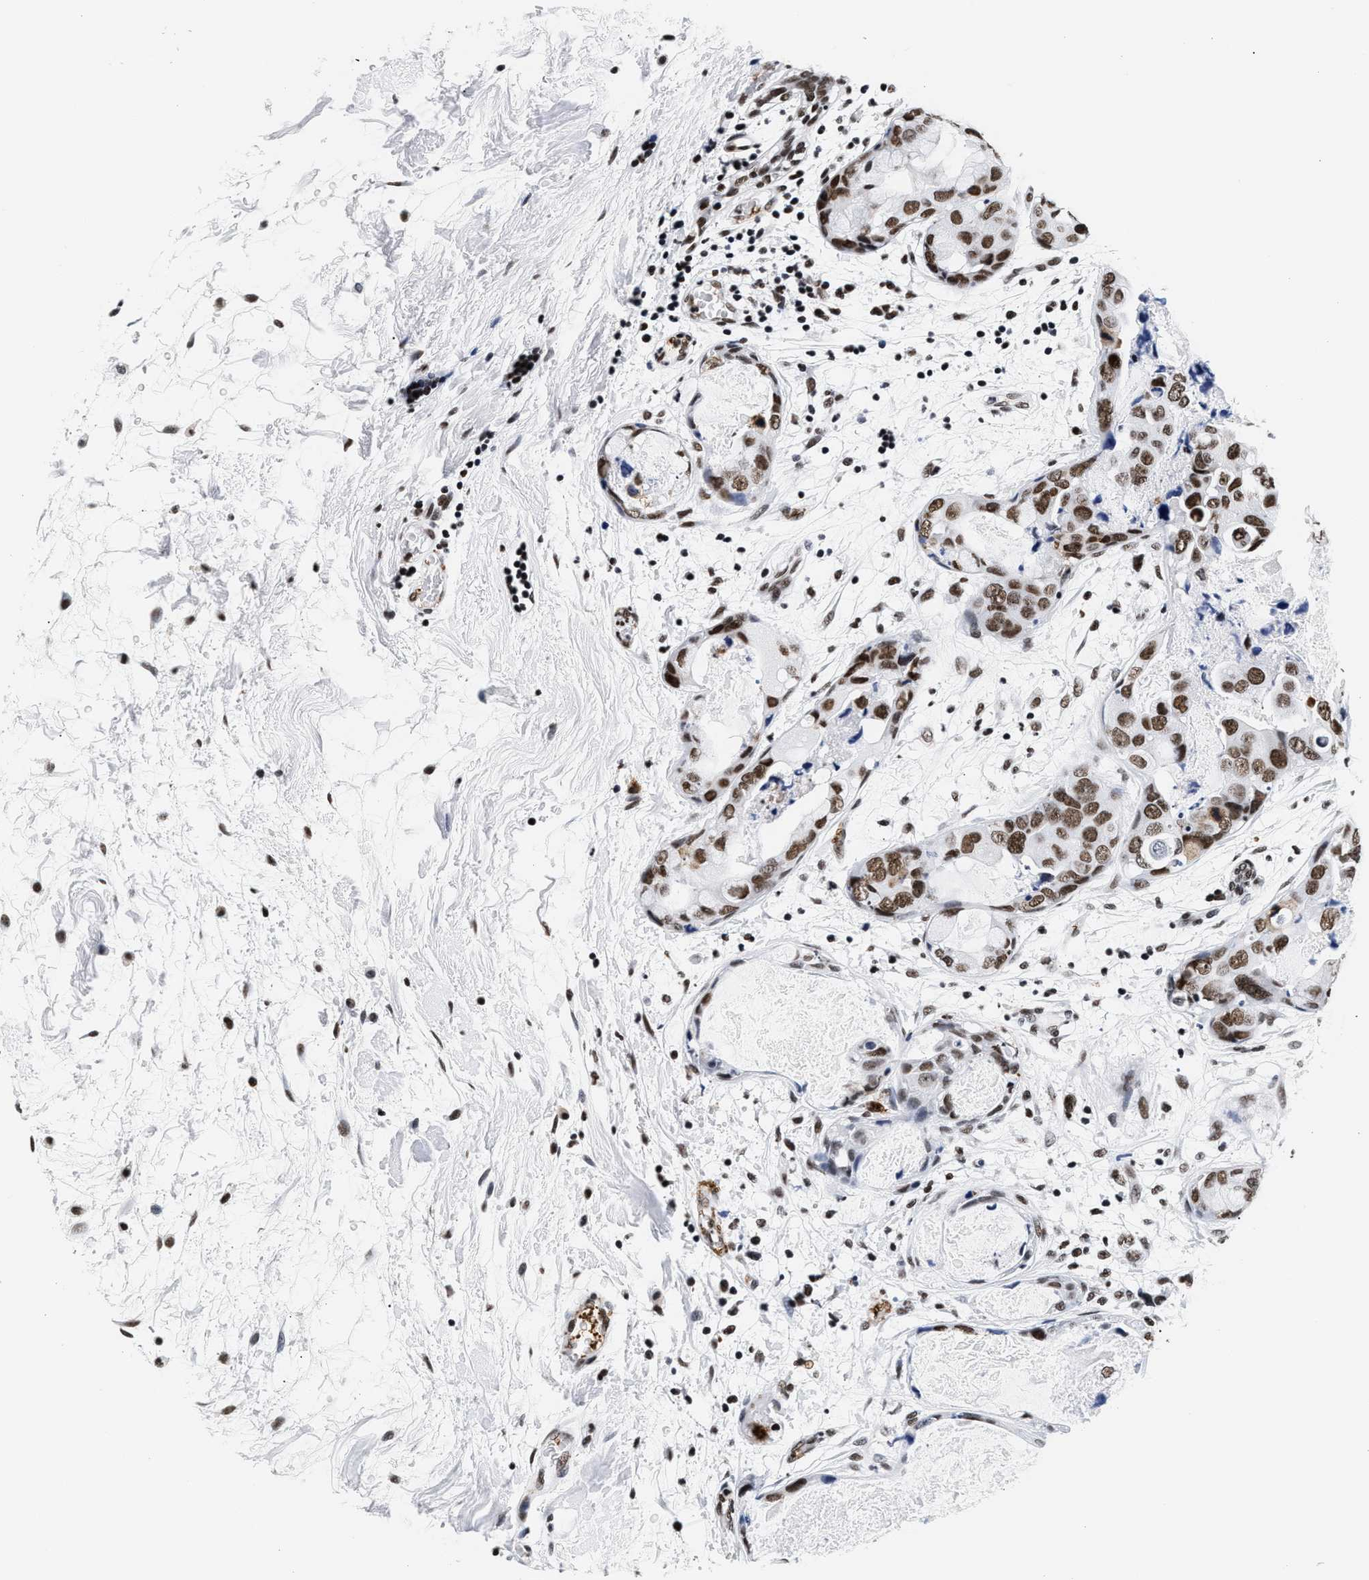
{"staining": {"intensity": "moderate", "quantity": ">75%", "location": "nuclear"}, "tissue": "breast cancer", "cell_type": "Tumor cells", "image_type": "cancer", "snomed": [{"axis": "morphology", "description": "Duct carcinoma"}, {"axis": "topography", "description": "Breast"}], "caption": "The photomicrograph demonstrates immunohistochemical staining of breast cancer. There is moderate nuclear staining is appreciated in about >75% of tumor cells. The staining was performed using DAB (3,3'-diaminobenzidine) to visualize the protein expression in brown, while the nuclei were stained in blue with hematoxylin (Magnification: 20x).", "gene": "RAD21", "patient": {"sex": "female", "age": 40}}